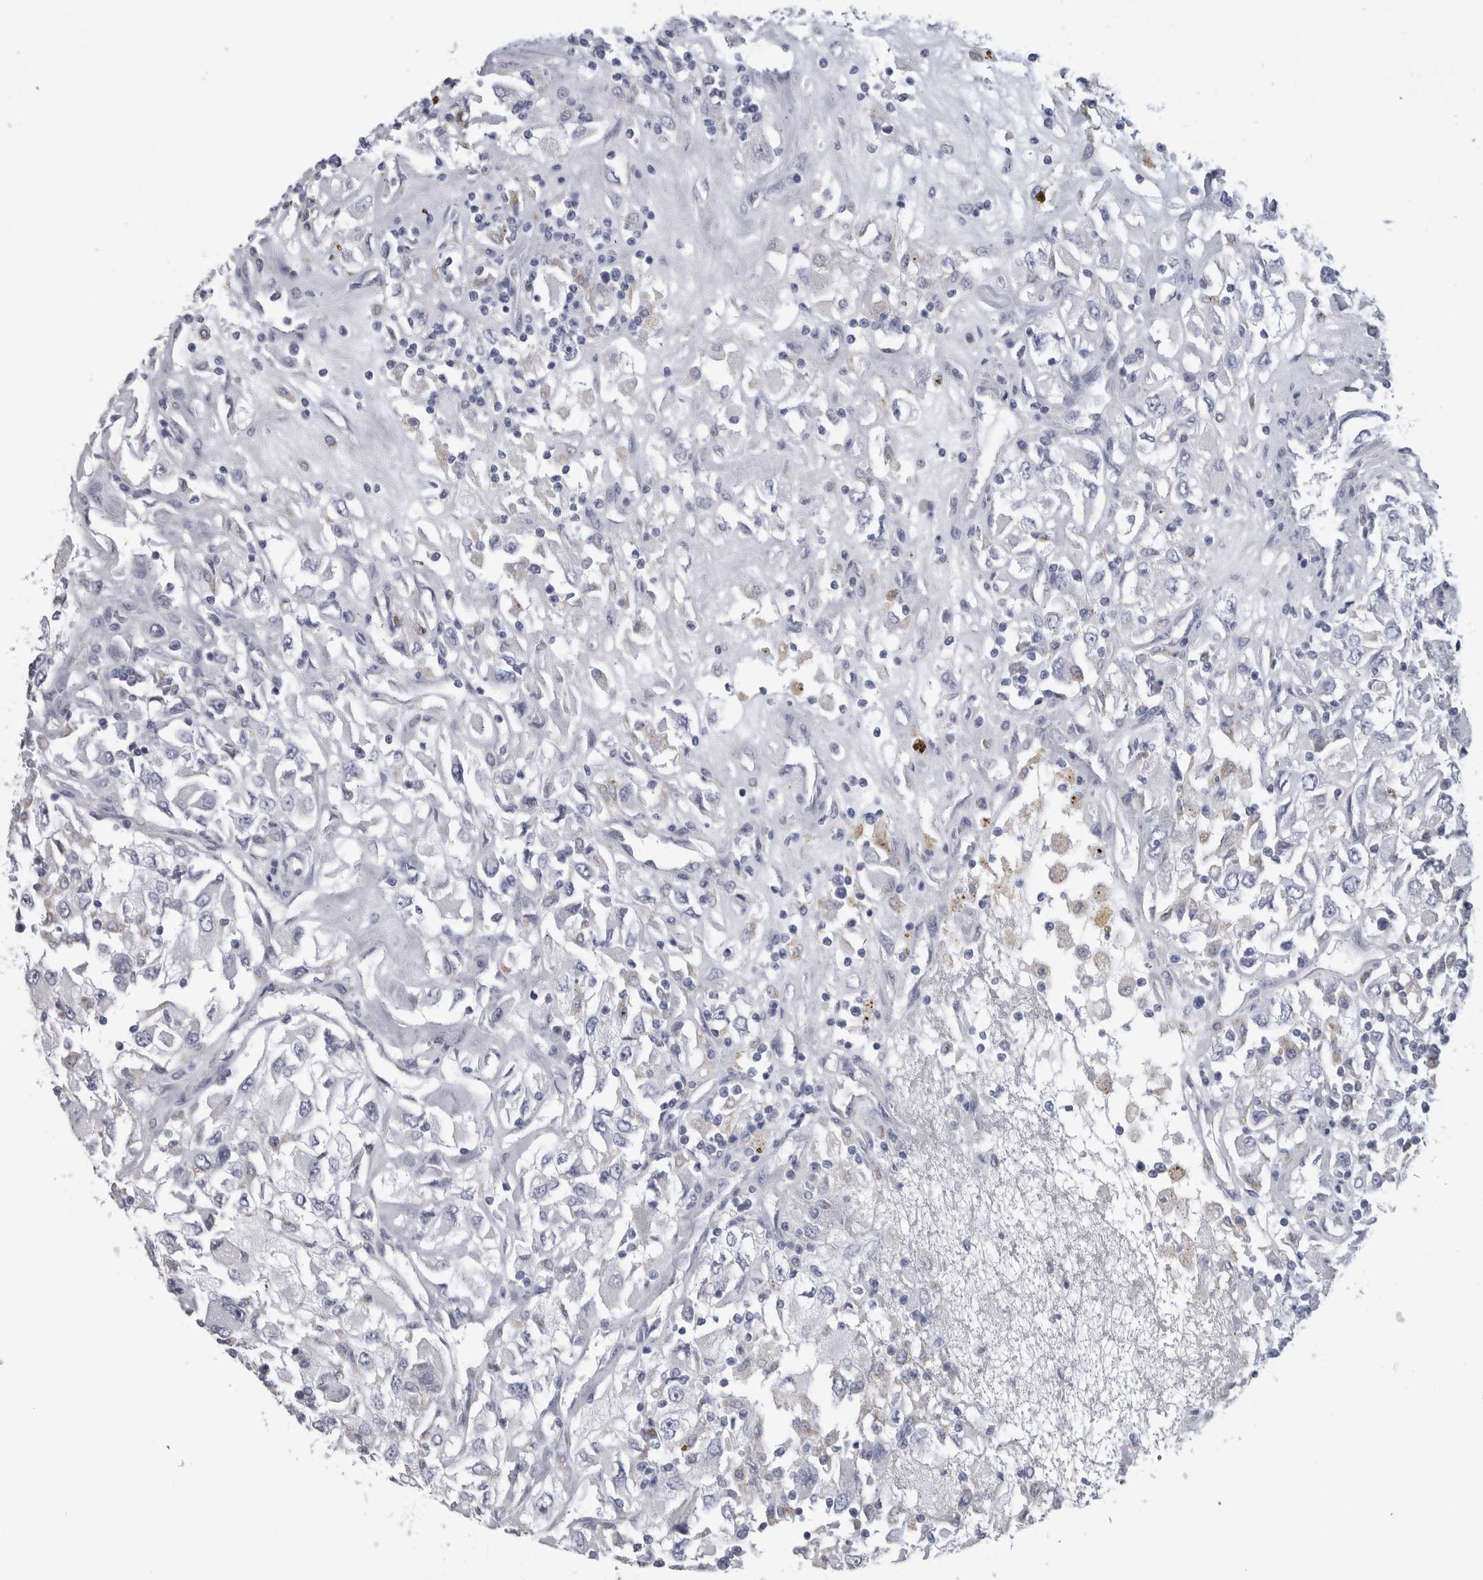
{"staining": {"intensity": "negative", "quantity": "none", "location": "none"}, "tissue": "renal cancer", "cell_type": "Tumor cells", "image_type": "cancer", "snomed": [{"axis": "morphology", "description": "Adenocarcinoma, NOS"}, {"axis": "topography", "description": "Kidney"}], "caption": "Renal cancer stained for a protein using immunohistochemistry exhibits no expression tumor cells.", "gene": "DHRS4", "patient": {"sex": "female", "age": 52}}